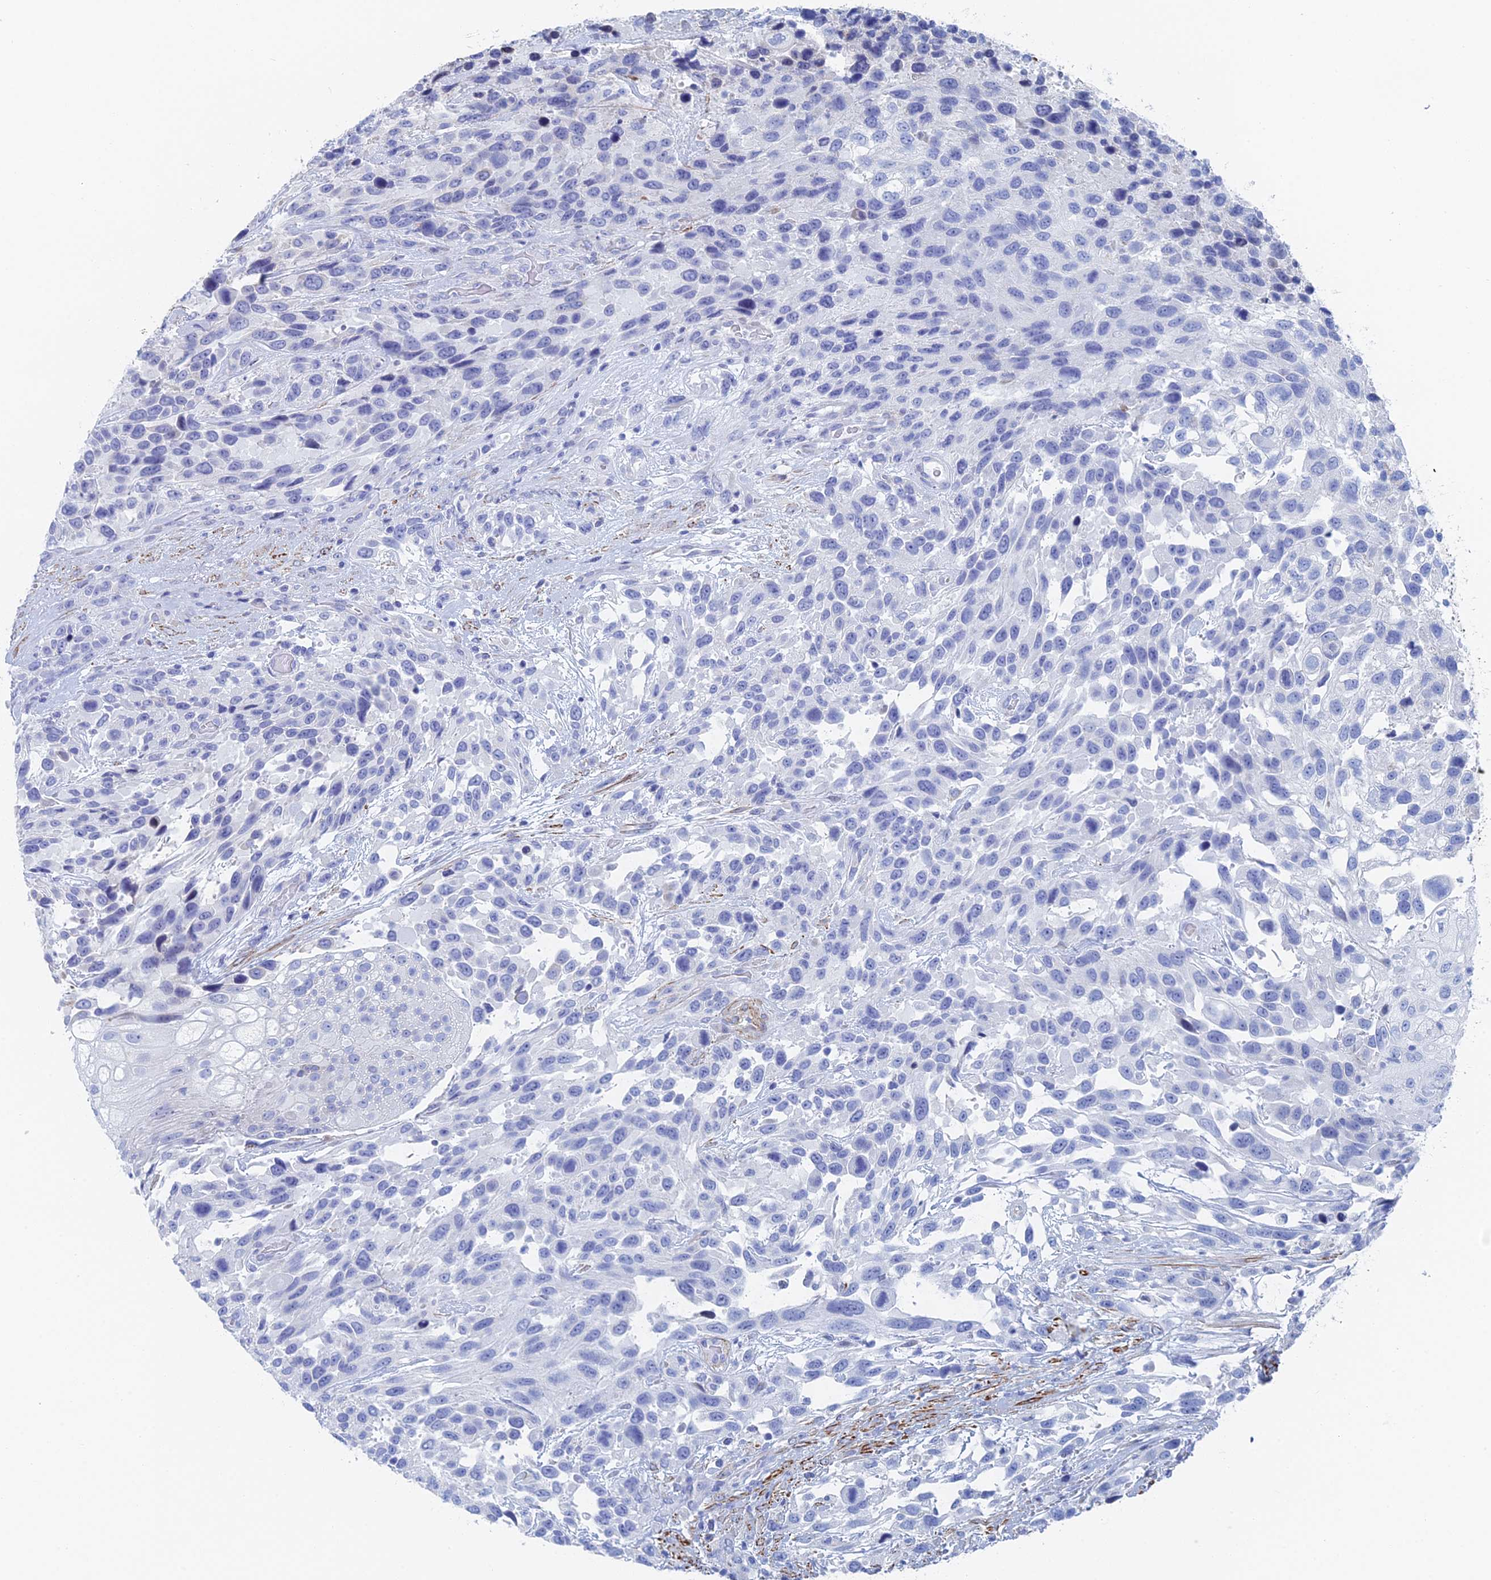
{"staining": {"intensity": "negative", "quantity": "none", "location": "none"}, "tissue": "urothelial cancer", "cell_type": "Tumor cells", "image_type": "cancer", "snomed": [{"axis": "morphology", "description": "Urothelial carcinoma, High grade"}, {"axis": "topography", "description": "Urinary bladder"}], "caption": "DAB immunohistochemical staining of urothelial carcinoma (high-grade) displays no significant expression in tumor cells. (DAB (3,3'-diaminobenzidine) IHC, high magnification).", "gene": "KCNK18", "patient": {"sex": "female", "age": 70}}